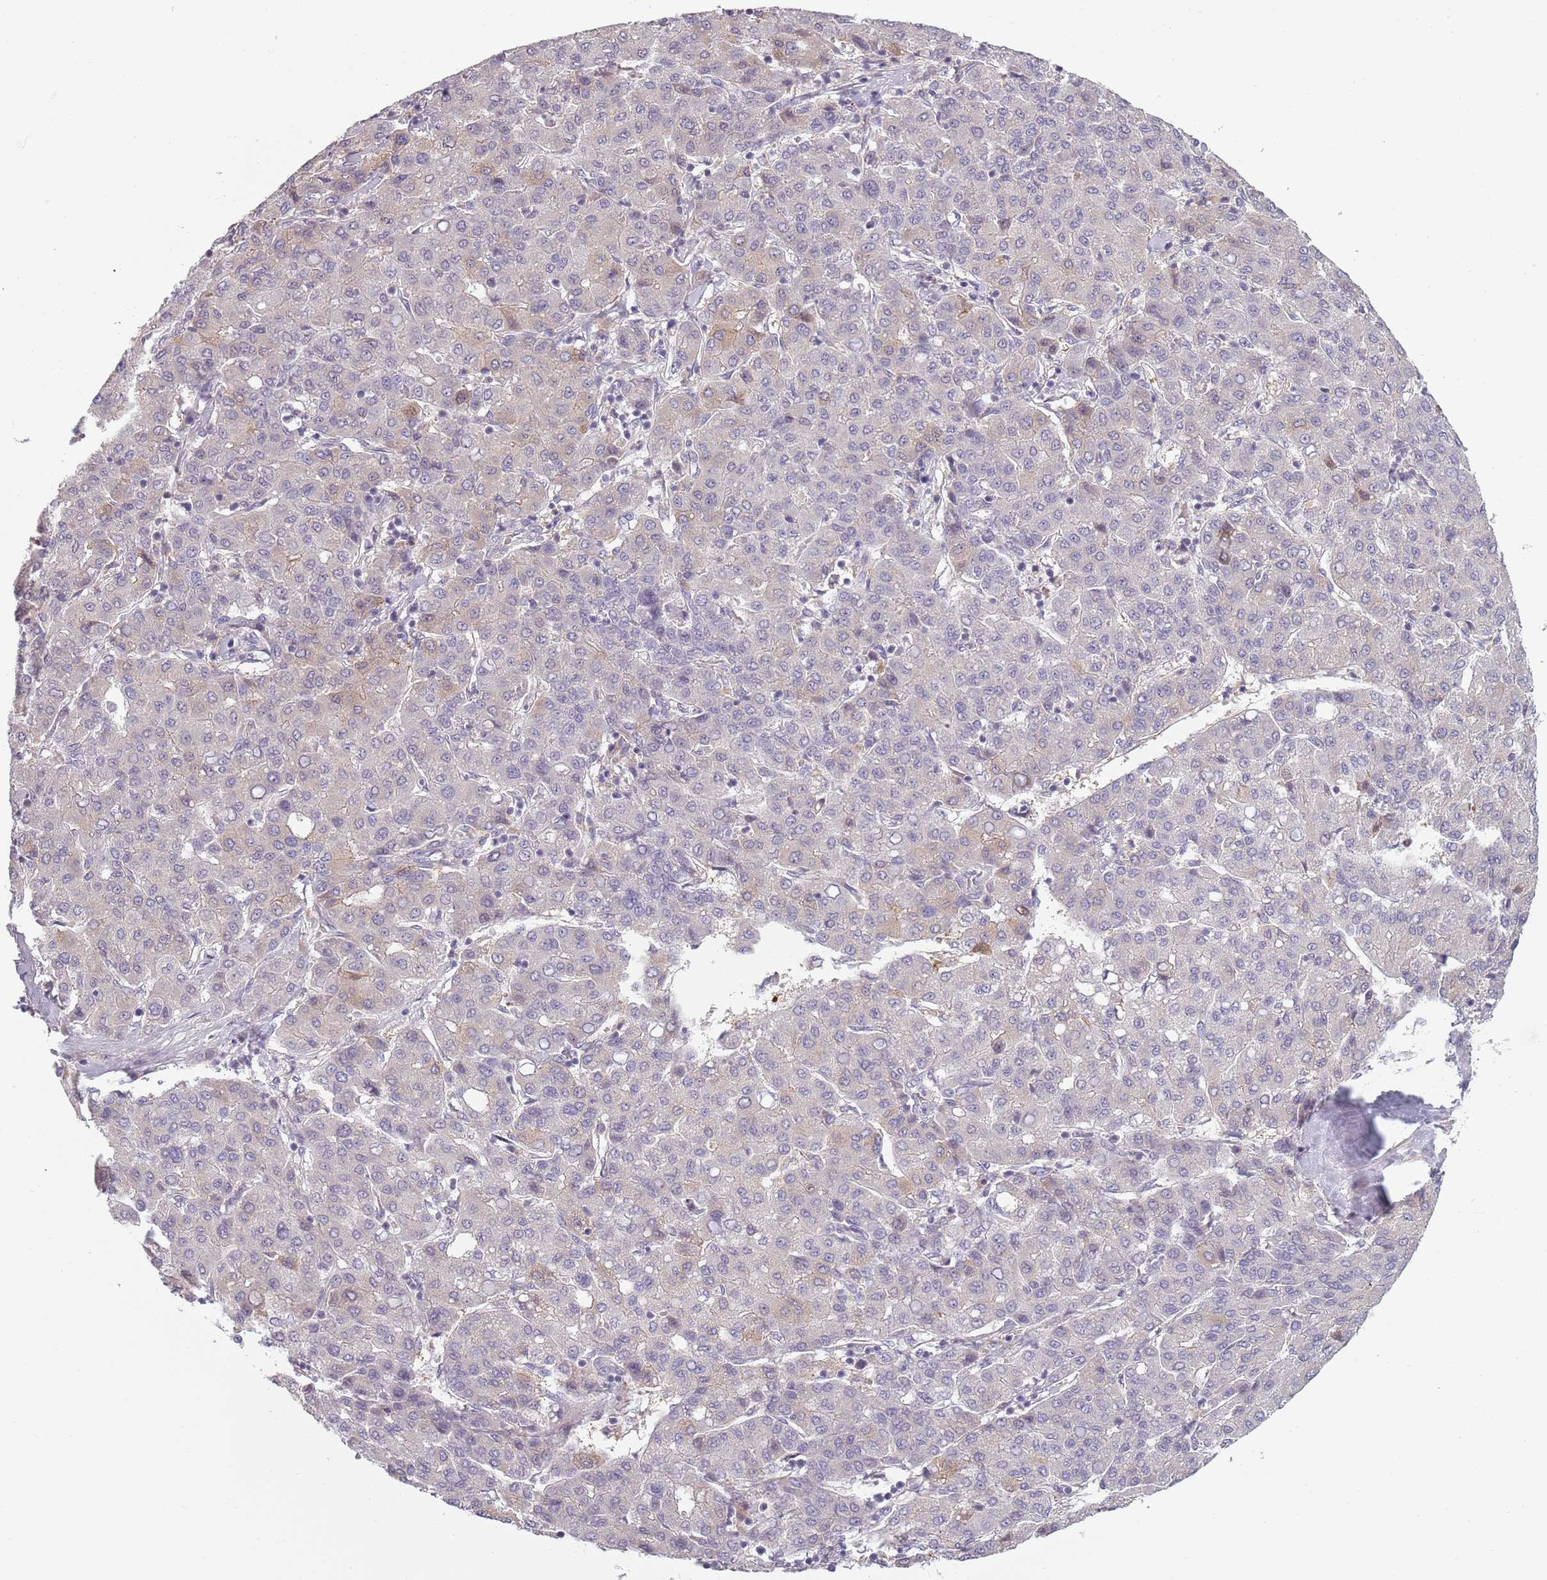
{"staining": {"intensity": "negative", "quantity": "none", "location": "none"}, "tissue": "liver cancer", "cell_type": "Tumor cells", "image_type": "cancer", "snomed": [{"axis": "morphology", "description": "Carcinoma, Hepatocellular, NOS"}, {"axis": "topography", "description": "Liver"}], "caption": "Liver cancer (hepatocellular carcinoma) was stained to show a protein in brown. There is no significant staining in tumor cells.", "gene": "CC2D2B", "patient": {"sex": "male", "age": 65}}